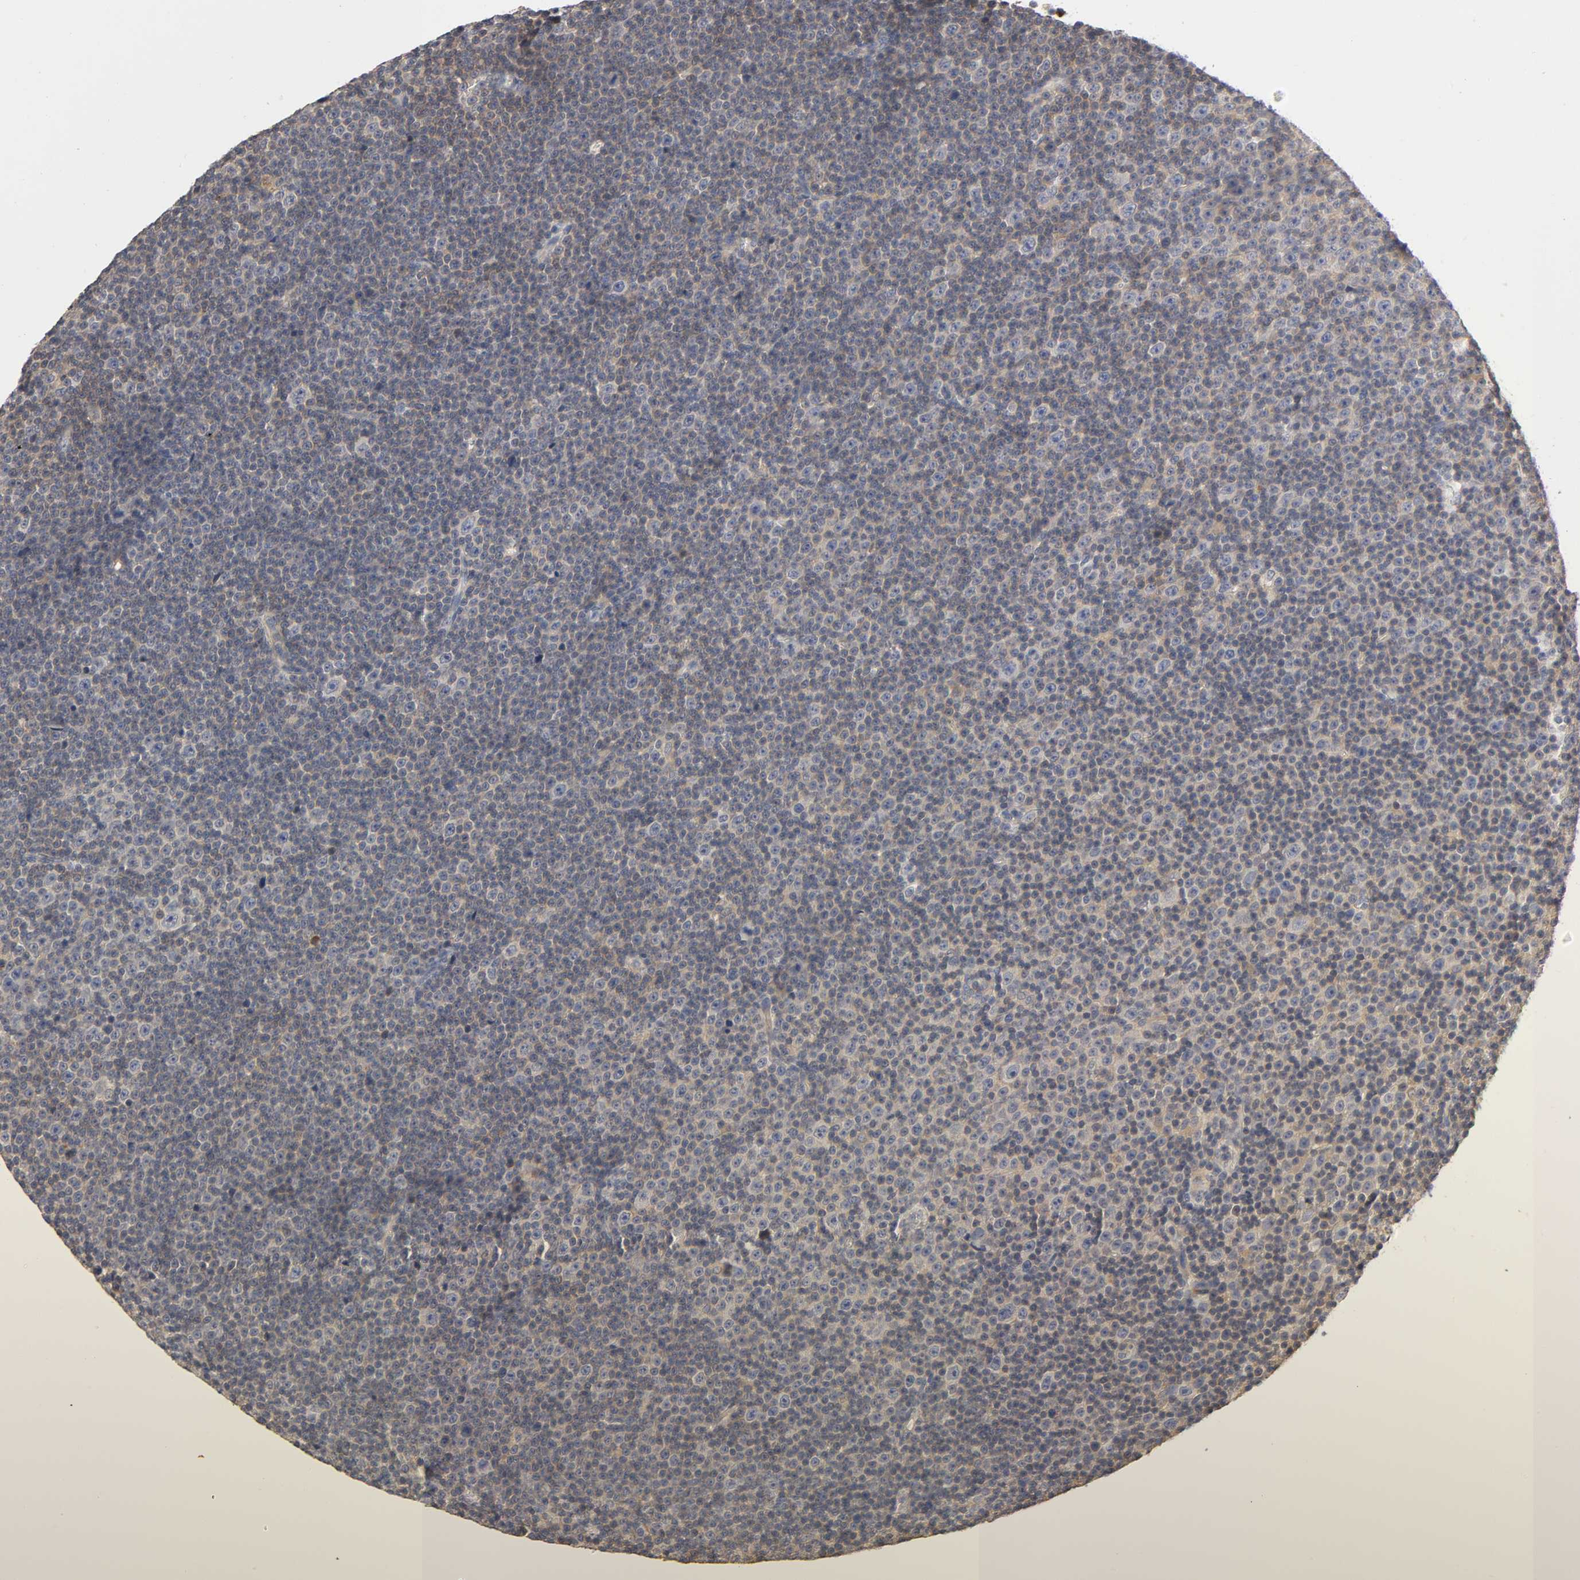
{"staining": {"intensity": "weak", "quantity": "25%-75%", "location": "cytoplasmic/membranous"}, "tissue": "lymphoma", "cell_type": "Tumor cells", "image_type": "cancer", "snomed": [{"axis": "morphology", "description": "Malignant lymphoma, non-Hodgkin's type, Low grade"}, {"axis": "topography", "description": "Lymph node"}], "caption": "Low-grade malignant lymphoma, non-Hodgkin's type stained with IHC demonstrates weak cytoplasmic/membranous expression in approximately 25%-75% of tumor cells.", "gene": "RHOA", "patient": {"sex": "female", "age": 67}}